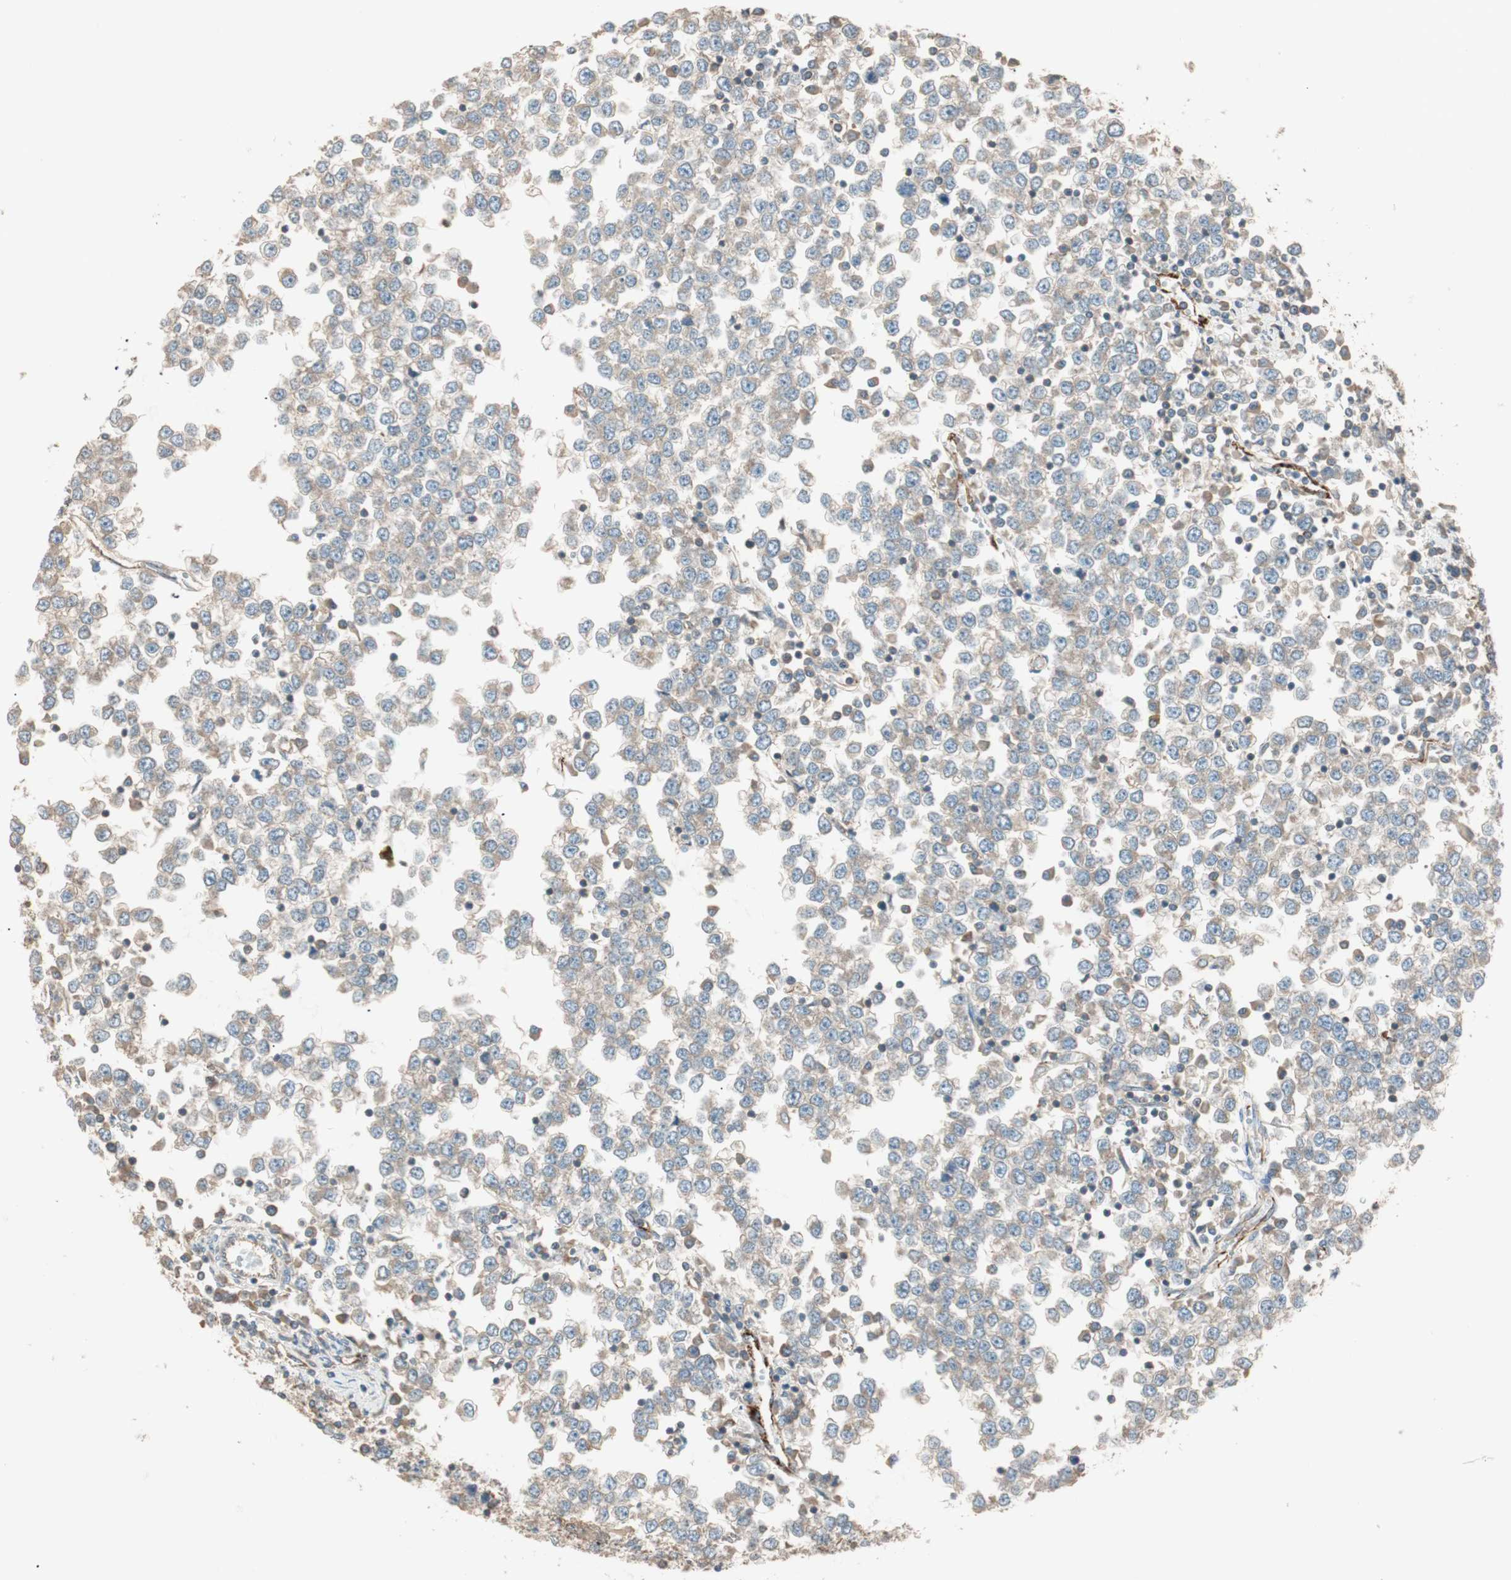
{"staining": {"intensity": "moderate", "quantity": ">75%", "location": "cytoplasmic/membranous"}, "tissue": "testis cancer", "cell_type": "Tumor cells", "image_type": "cancer", "snomed": [{"axis": "morphology", "description": "Seminoma, NOS"}, {"axis": "topography", "description": "Testis"}], "caption": "Testis cancer stained with DAB (3,3'-diaminobenzidine) immunohistochemistry (IHC) exhibits medium levels of moderate cytoplasmic/membranous expression in about >75% of tumor cells.", "gene": "CC2D1A", "patient": {"sex": "male", "age": 65}}